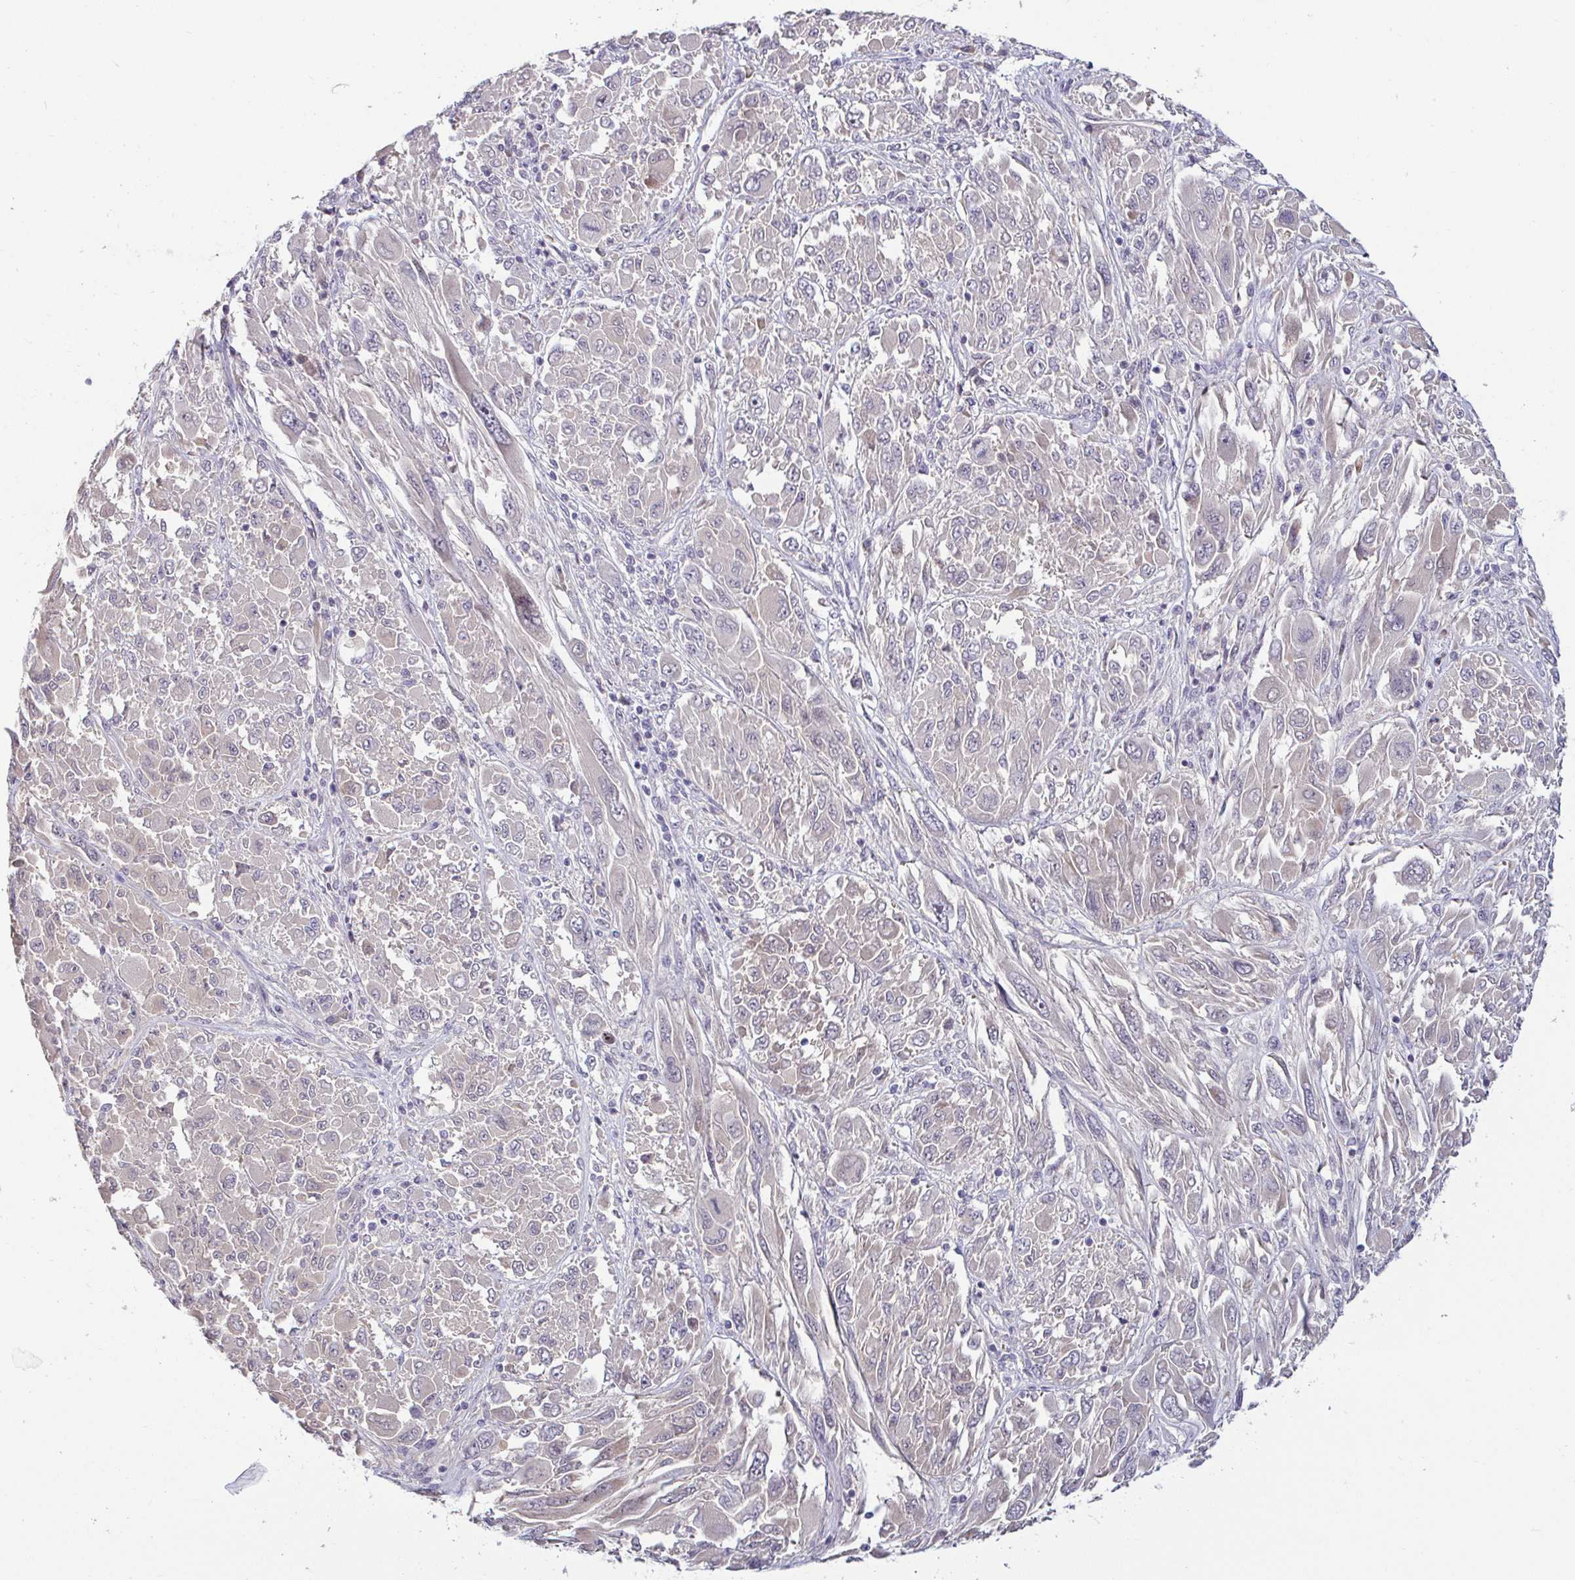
{"staining": {"intensity": "negative", "quantity": "none", "location": "none"}, "tissue": "melanoma", "cell_type": "Tumor cells", "image_type": "cancer", "snomed": [{"axis": "morphology", "description": "Malignant melanoma, NOS"}, {"axis": "topography", "description": "Skin"}], "caption": "This is an immunohistochemistry (IHC) micrograph of human melanoma. There is no positivity in tumor cells.", "gene": "GSTM1", "patient": {"sex": "female", "age": 91}}